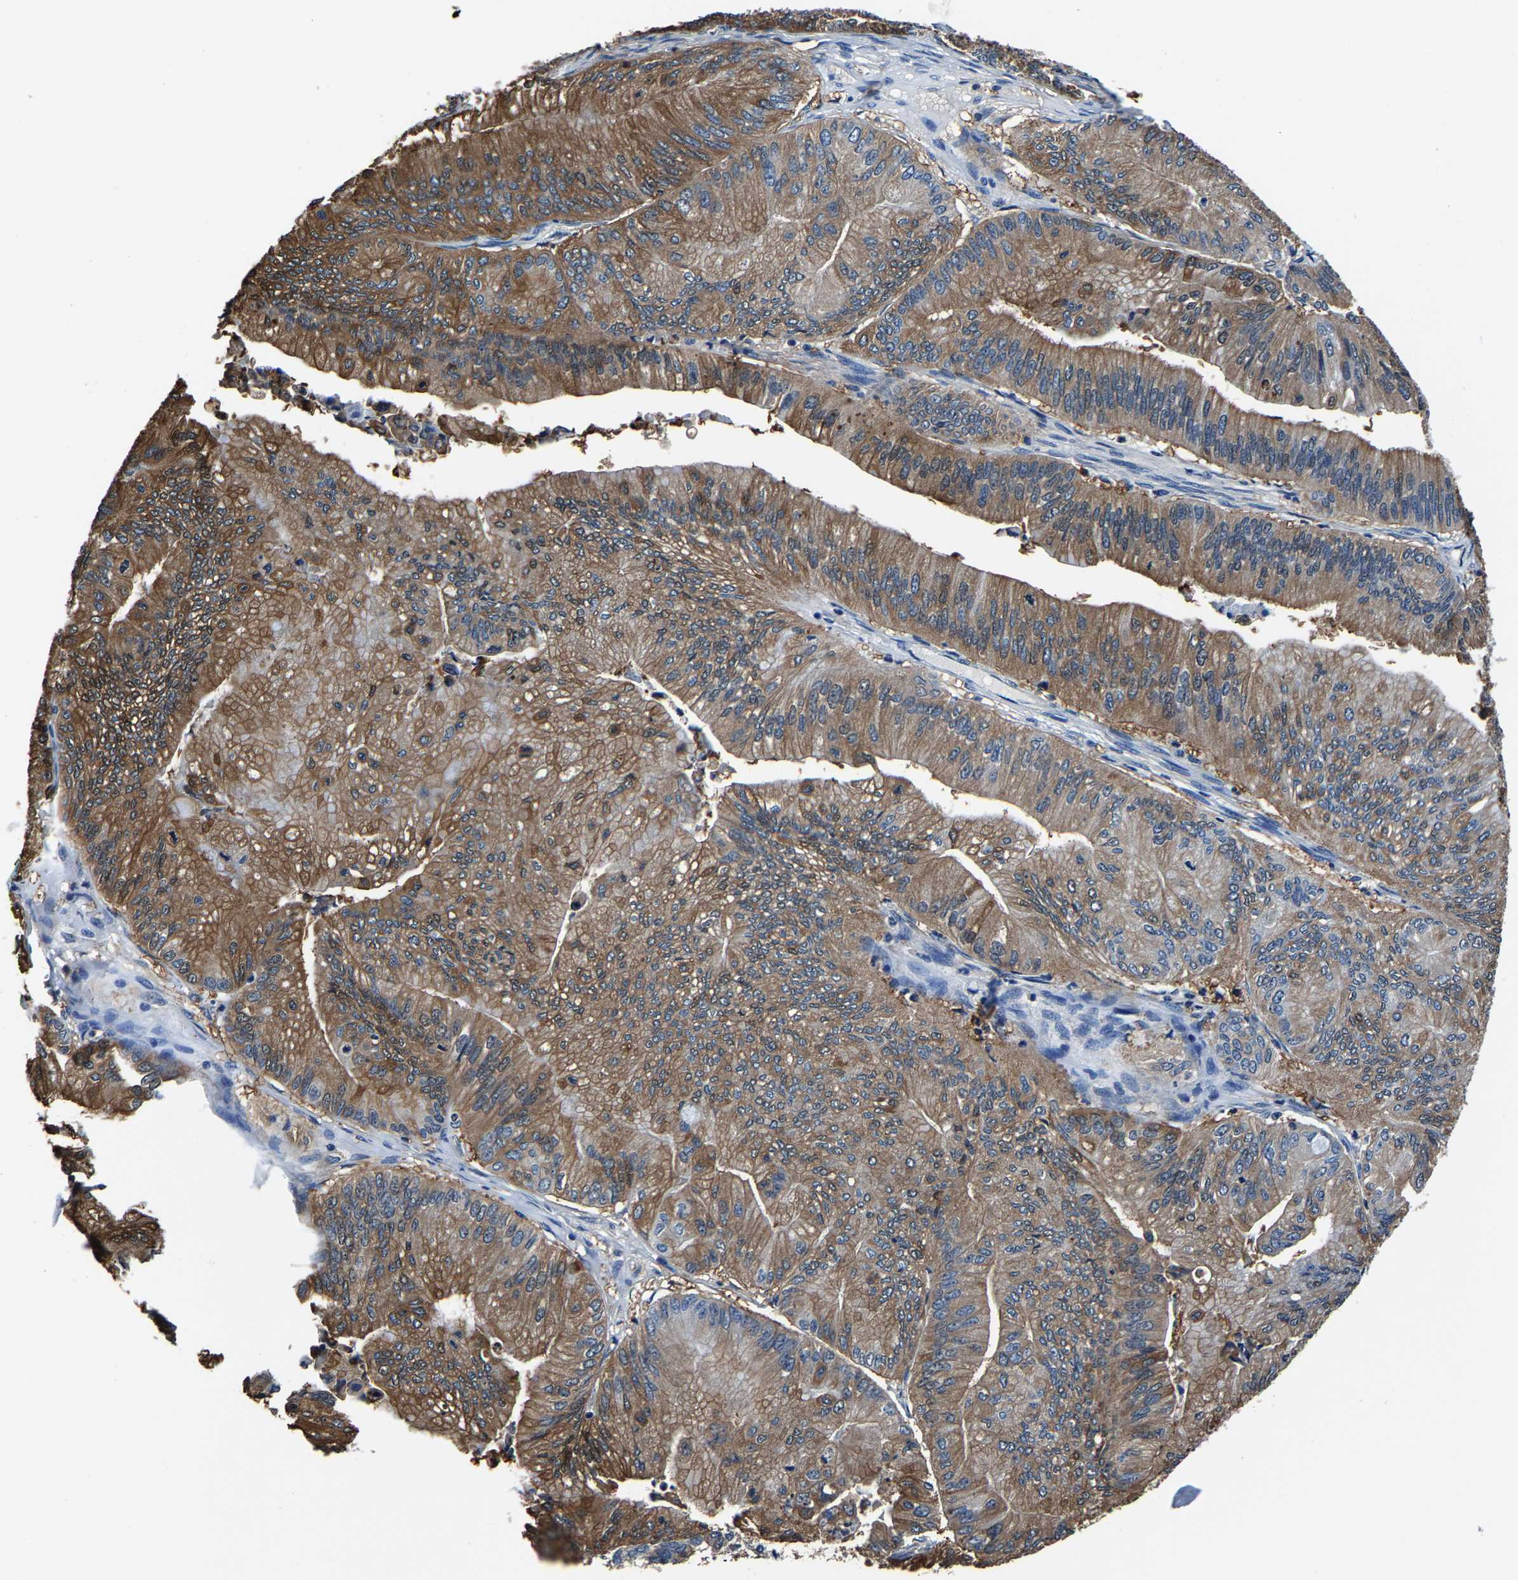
{"staining": {"intensity": "moderate", "quantity": ">75%", "location": "cytoplasmic/membranous"}, "tissue": "ovarian cancer", "cell_type": "Tumor cells", "image_type": "cancer", "snomed": [{"axis": "morphology", "description": "Cystadenocarcinoma, mucinous, NOS"}, {"axis": "topography", "description": "Ovary"}], "caption": "IHC image of neoplastic tissue: ovarian mucinous cystadenocarcinoma stained using immunohistochemistry (IHC) exhibits medium levels of moderate protein expression localized specifically in the cytoplasmic/membranous of tumor cells, appearing as a cytoplasmic/membranous brown color.", "gene": "ALDOB", "patient": {"sex": "female", "age": 61}}